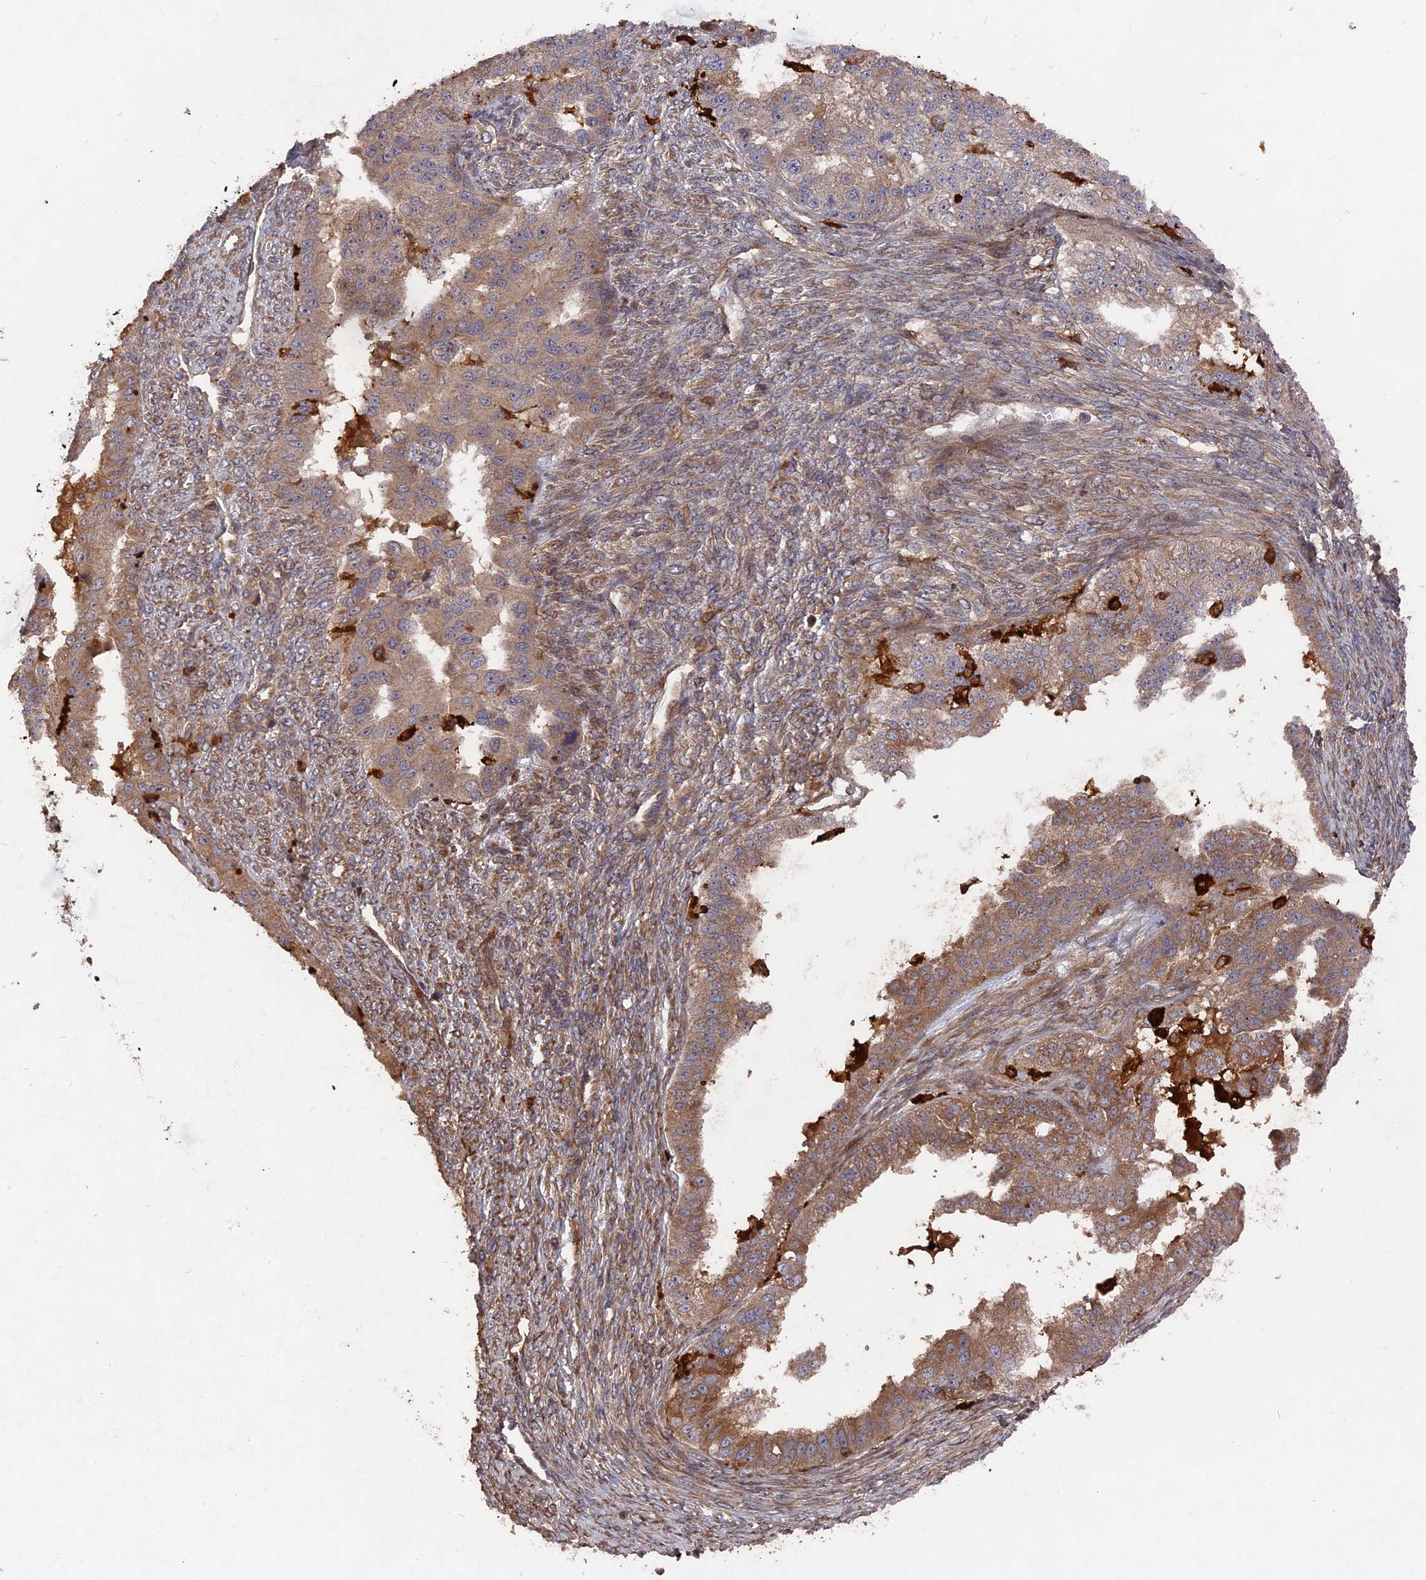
{"staining": {"intensity": "moderate", "quantity": ">75%", "location": "cytoplasmic/membranous"}, "tissue": "ovarian cancer", "cell_type": "Tumor cells", "image_type": "cancer", "snomed": [{"axis": "morphology", "description": "Cystadenocarcinoma, serous, NOS"}, {"axis": "topography", "description": "Ovary"}], "caption": "Moderate cytoplasmic/membranous protein expression is appreciated in about >75% of tumor cells in serous cystadenocarcinoma (ovarian).", "gene": "DEF8", "patient": {"sex": "female", "age": 58}}